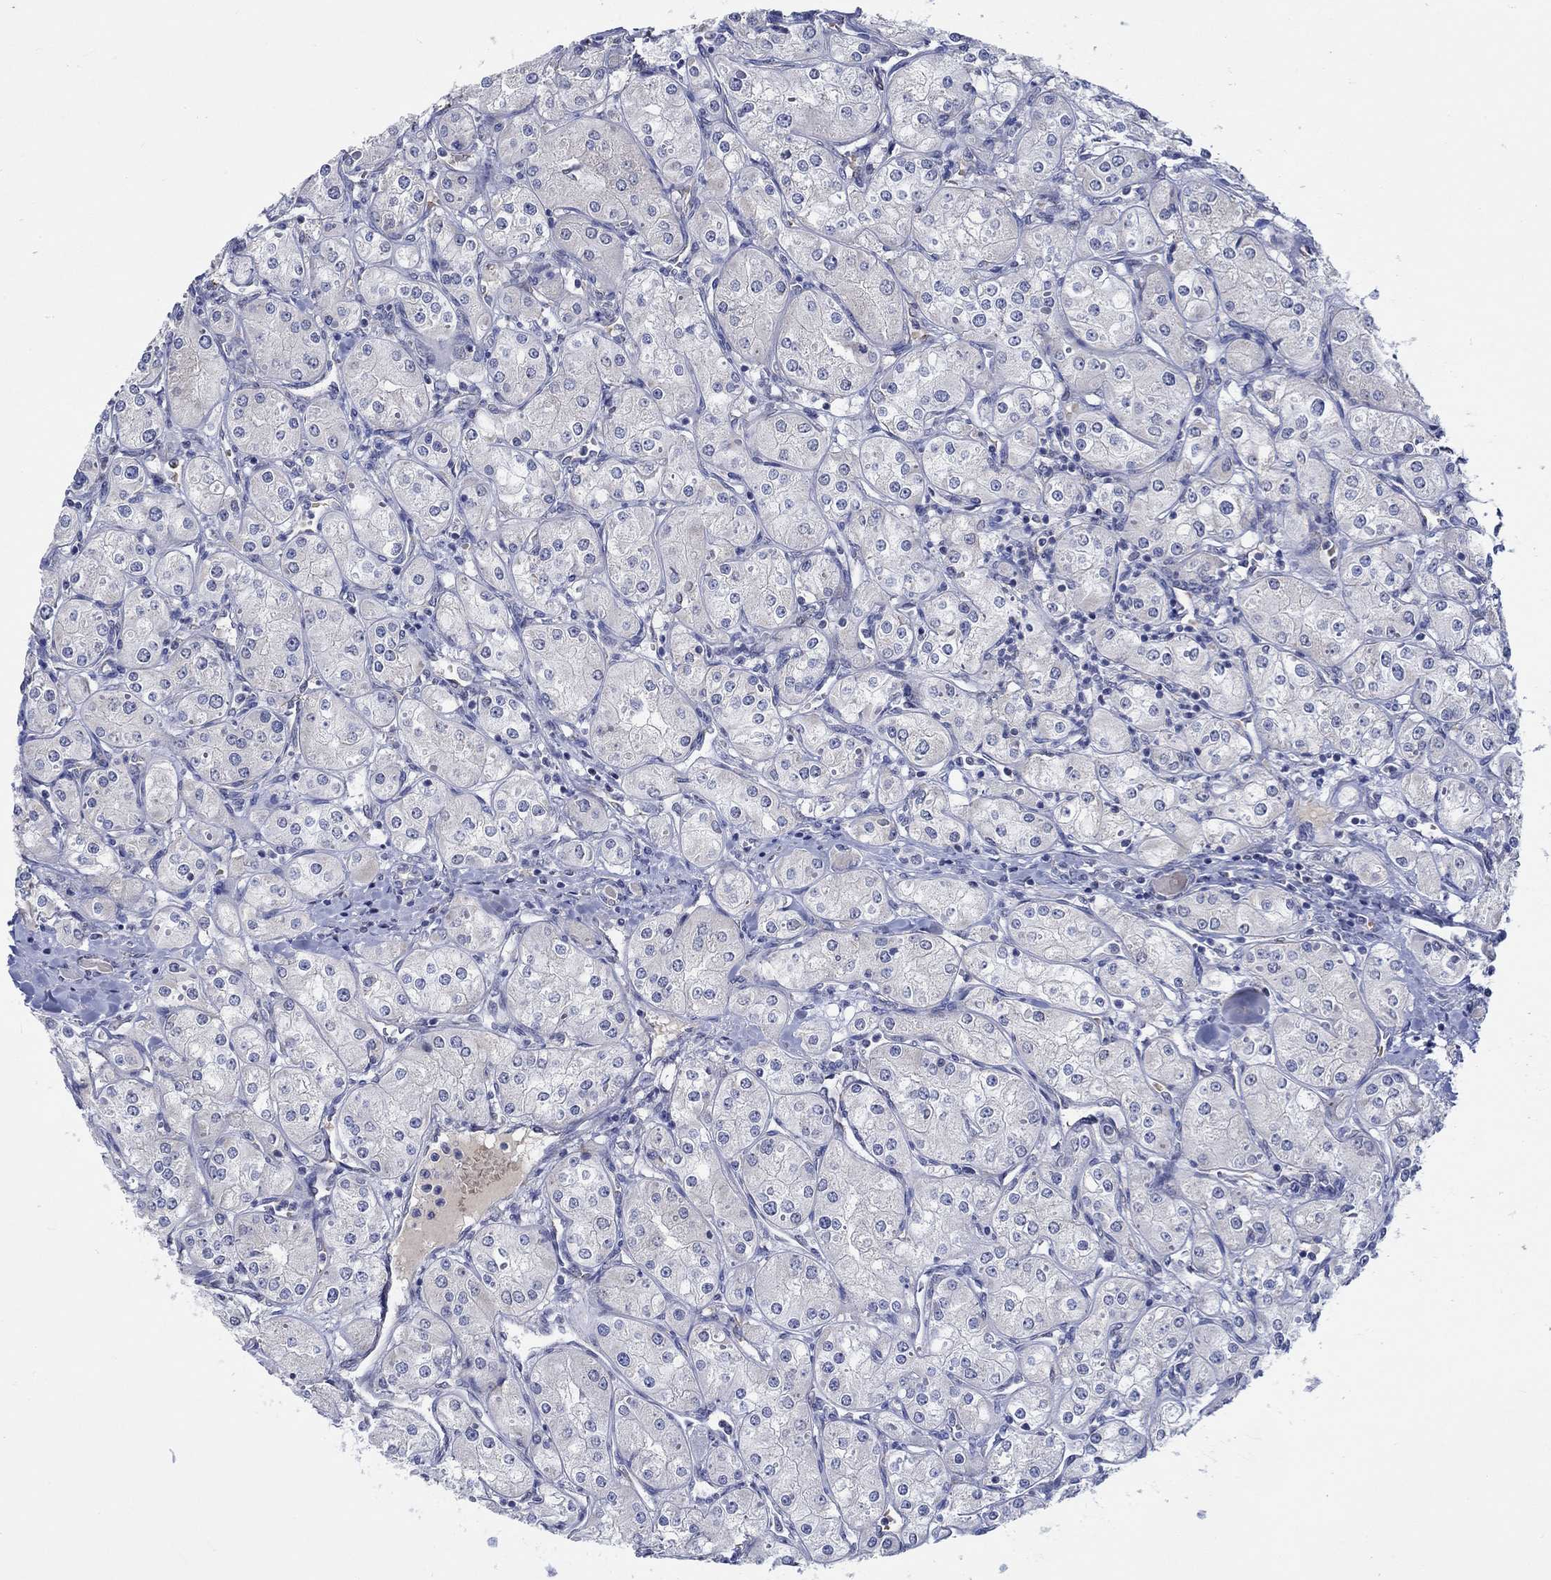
{"staining": {"intensity": "weak", "quantity": "<25%", "location": "cytoplasmic/membranous"}, "tissue": "renal cancer", "cell_type": "Tumor cells", "image_type": "cancer", "snomed": [{"axis": "morphology", "description": "Adenocarcinoma, NOS"}, {"axis": "topography", "description": "Kidney"}], "caption": "Protein analysis of renal adenocarcinoma exhibits no significant expression in tumor cells.", "gene": "WASF1", "patient": {"sex": "male", "age": 77}}